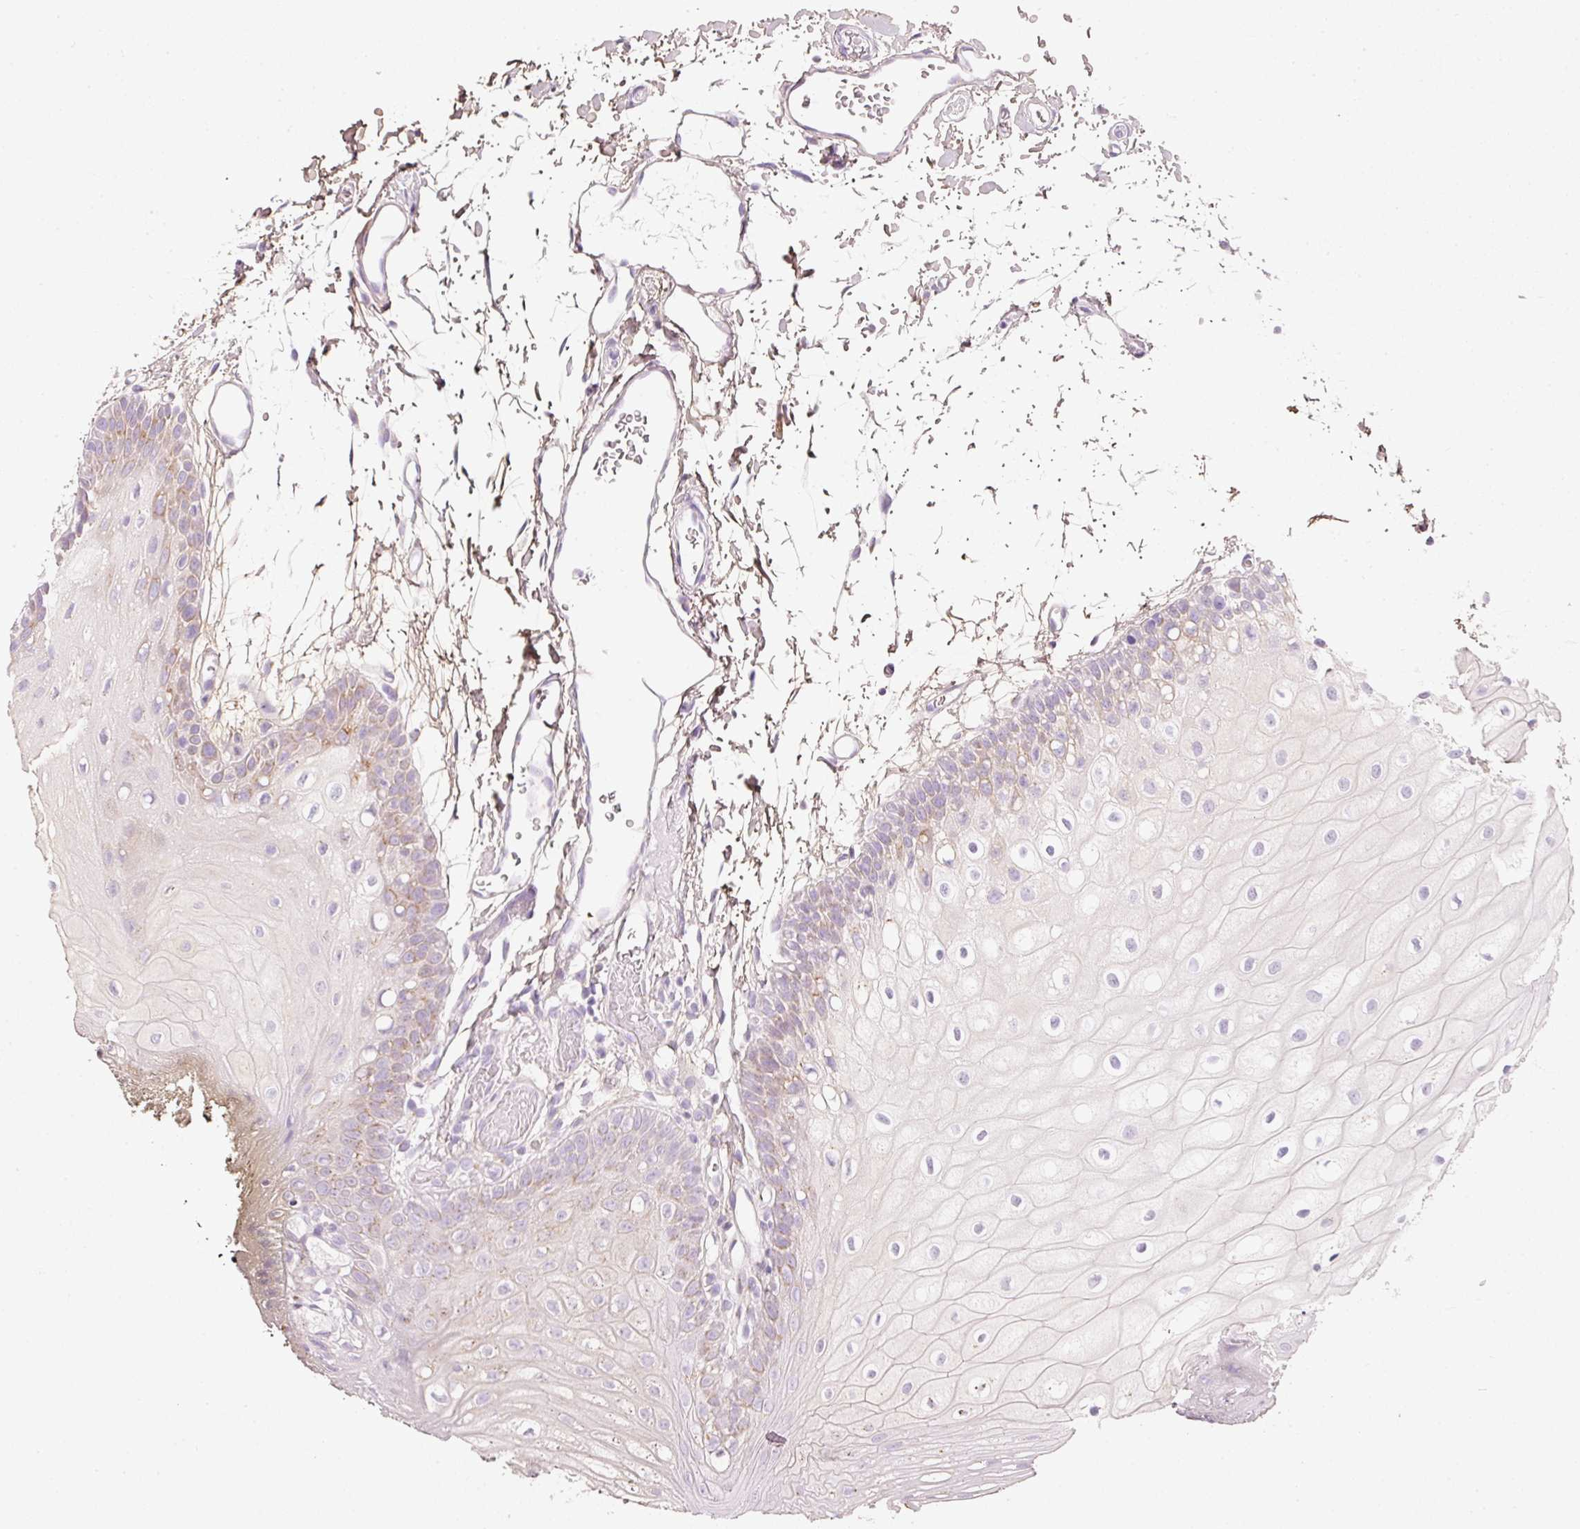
{"staining": {"intensity": "weak", "quantity": "<25%", "location": "cytoplasmic/membranous"}, "tissue": "oral mucosa", "cell_type": "Squamous epithelial cells", "image_type": "normal", "snomed": [{"axis": "morphology", "description": "Normal tissue, NOS"}, {"axis": "morphology", "description": "Squamous cell carcinoma, NOS"}, {"axis": "topography", "description": "Oral tissue"}, {"axis": "topography", "description": "Head-Neck"}], "caption": "Immunohistochemical staining of normal oral mucosa shows no significant expression in squamous epithelial cells.", "gene": "PDXDC1", "patient": {"sex": "female", "age": 81}}